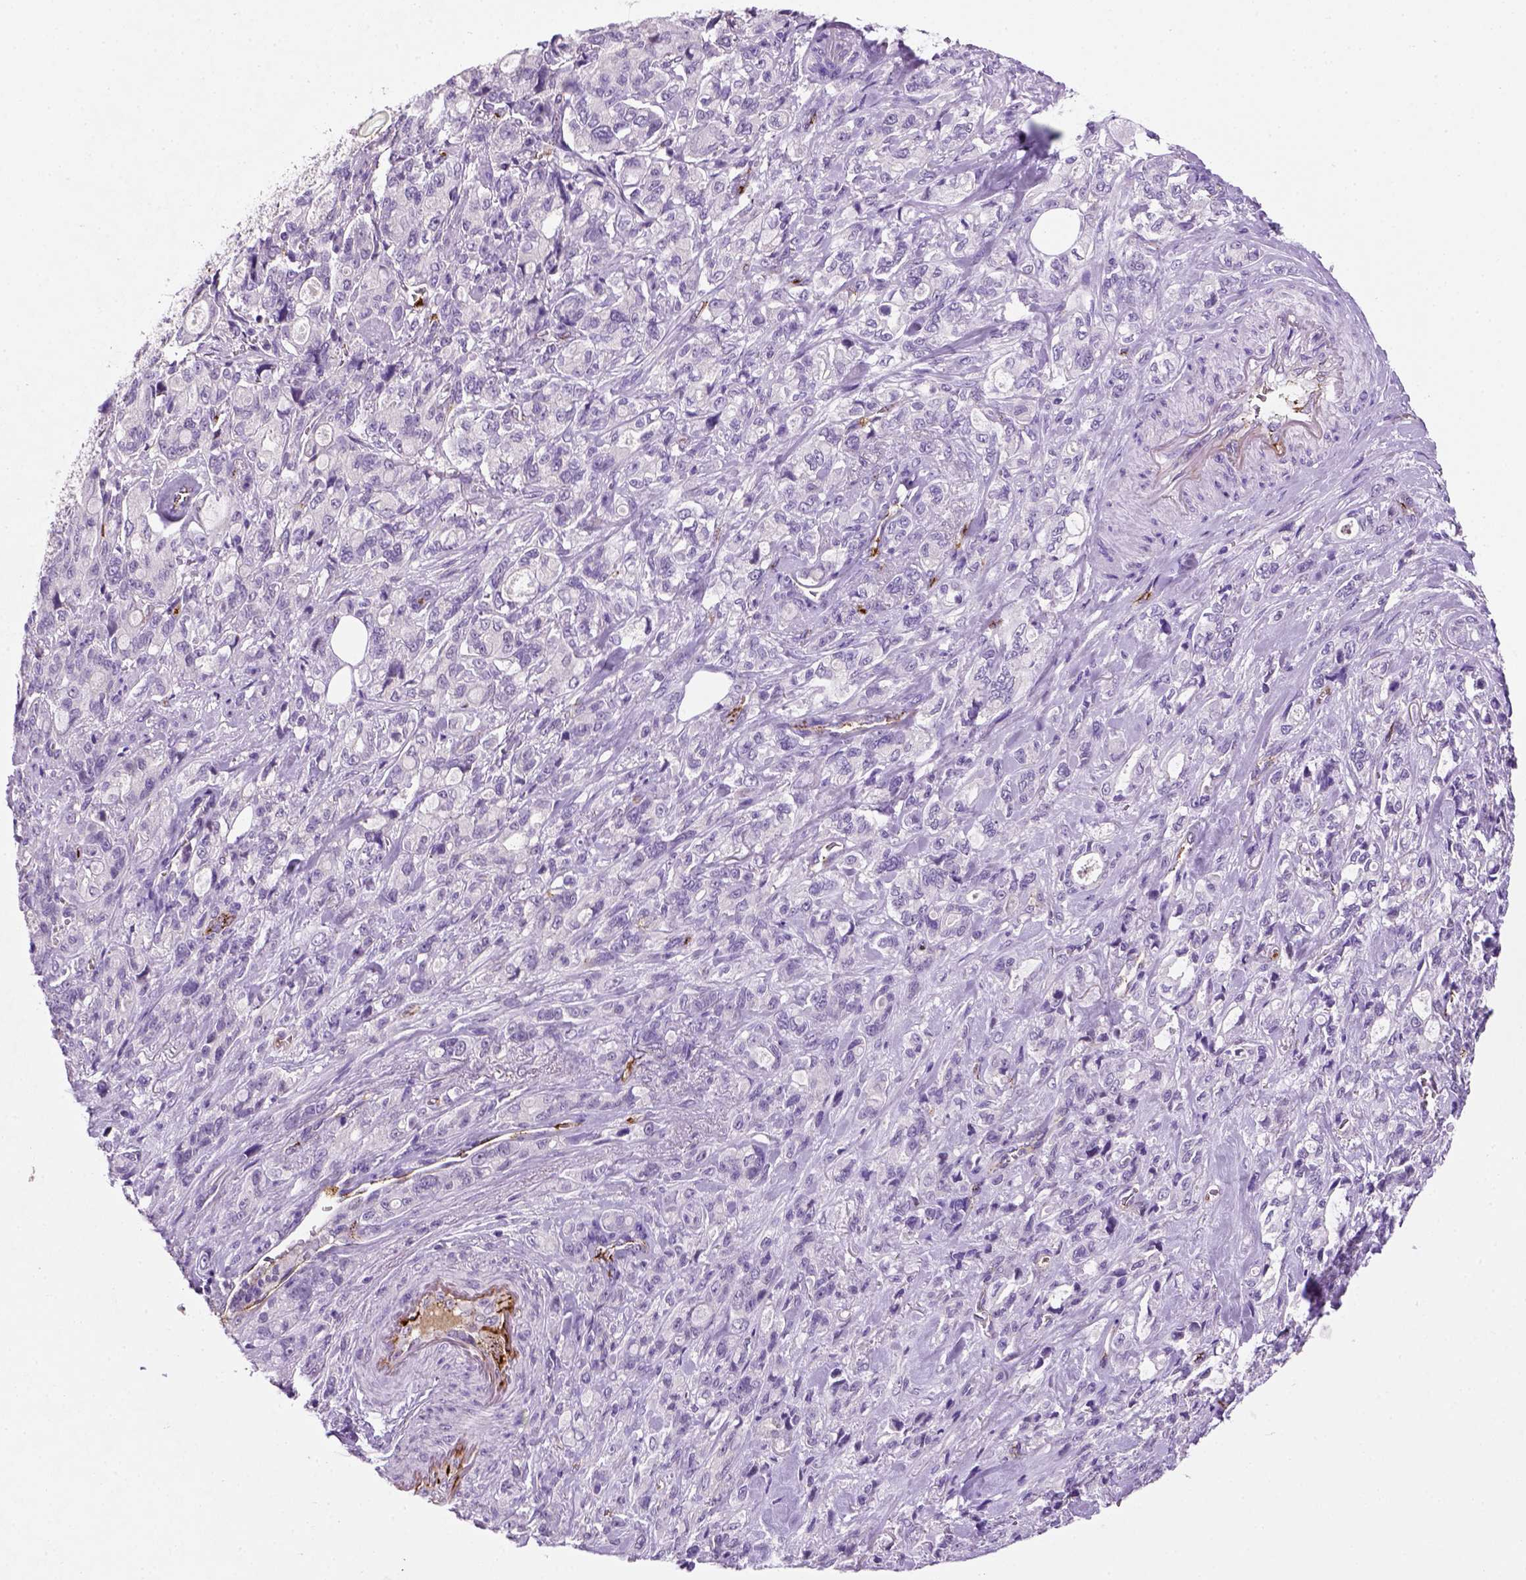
{"staining": {"intensity": "negative", "quantity": "none", "location": "none"}, "tissue": "stomach cancer", "cell_type": "Tumor cells", "image_type": "cancer", "snomed": [{"axis": "morphology", "description": "Adenocarcinoma, NOS"}, {"axis": "topography", "description": "Stomach"}], "caption": "This is an immunohistochemistry histopathology image of human adenocarcinoma (stomach). There is no staining in tumor cells.", "gene": "VWF", "patient": {"sex": "male", "age": 63}}